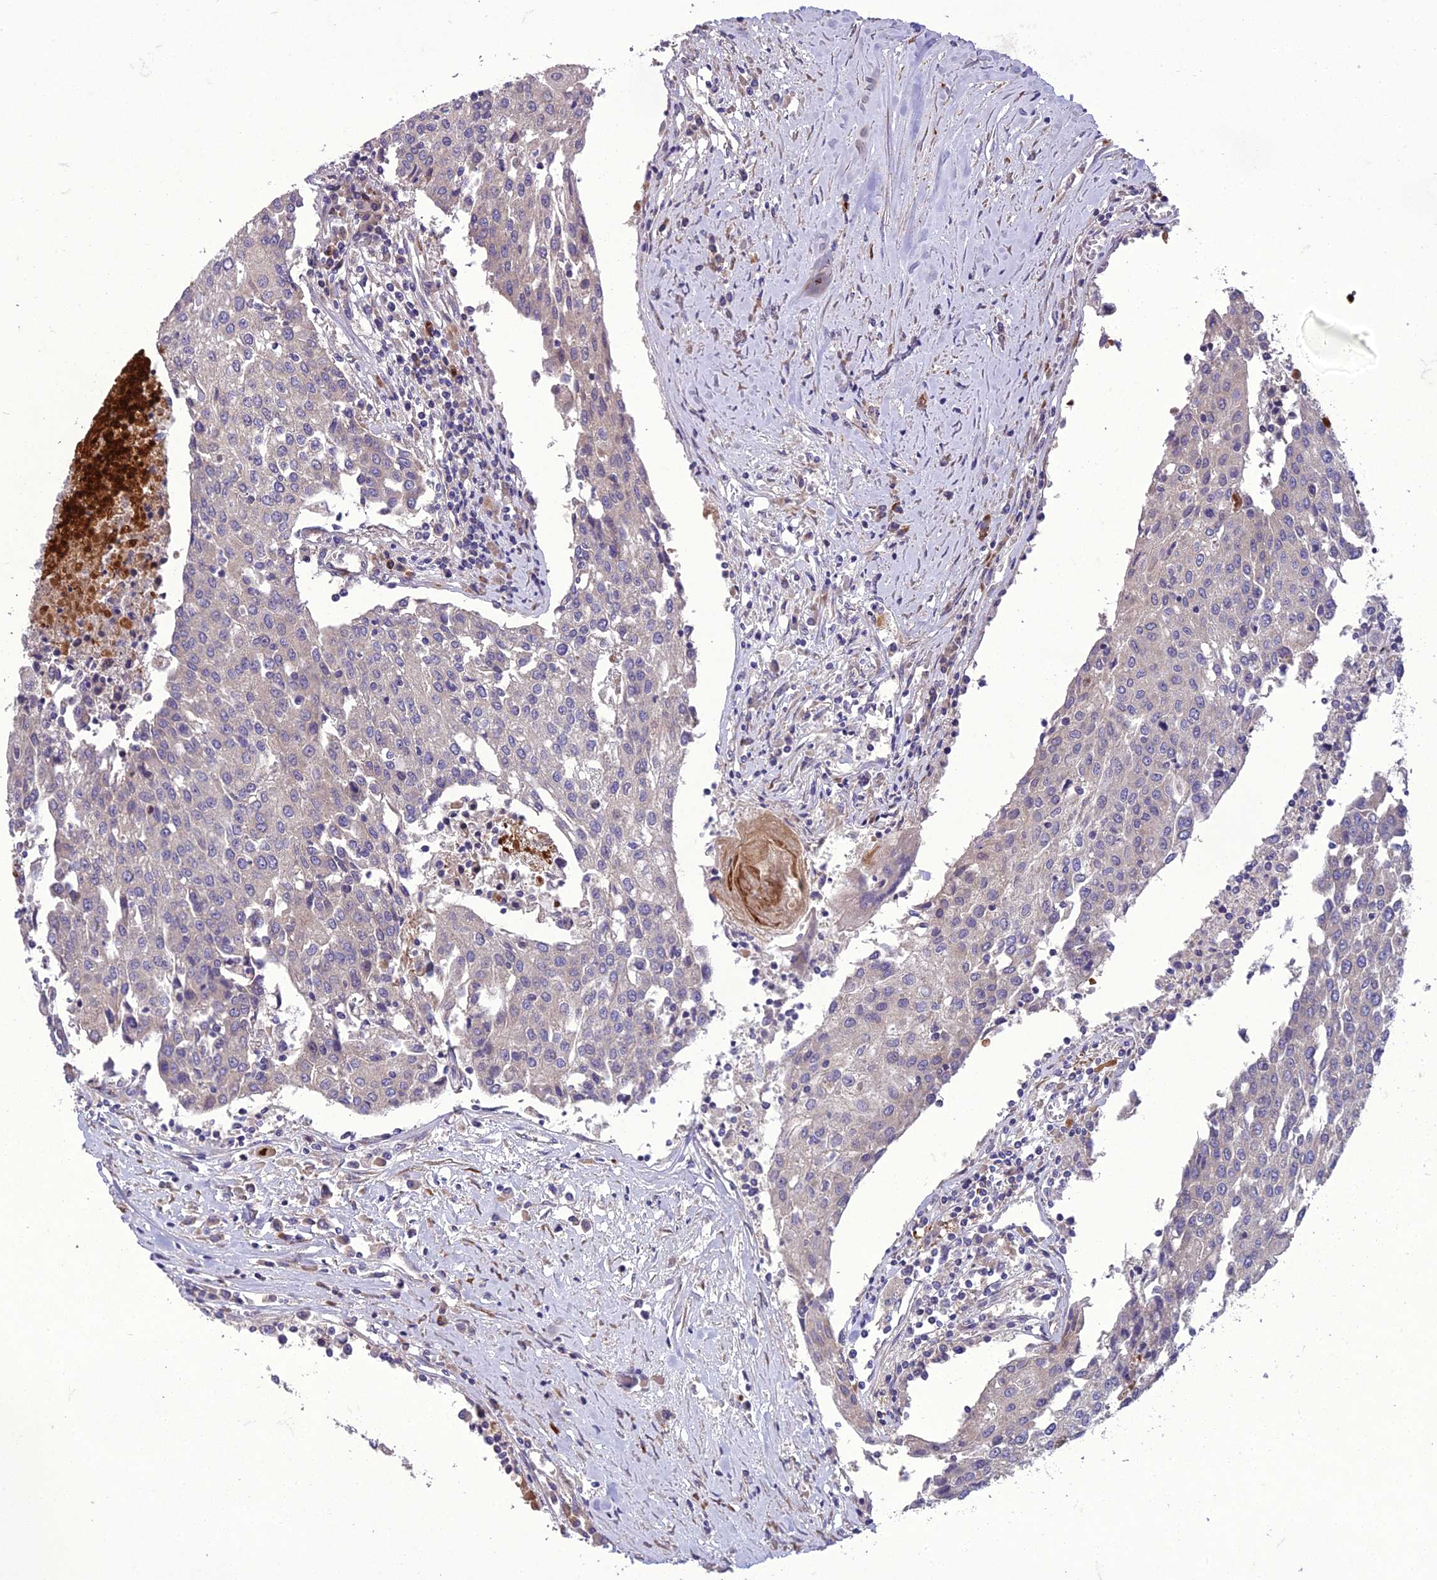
{"staining": {"intensity": "negative", "quantity": "none", "location": "none"}, "tissue": "urothelial cancer", "cell_type": "Tumor cells", "image_type": "cancer", "snomed": [{"axis": "morphology", "description": "Urothelial carcinoma, High grade"}, {"axis": "topography", "description": "Urinary bladder"}], "caption": "The micrograph displays no staining of tumor cells in high-grade urothelial carcinoma. (DAB (3,3'-diaminobenzidine) immunohistochemistry (IHC) with hematoxylin counter stain).", "gene": "ADIPOR2", "patient": {"sex": "female", "age": 85}}